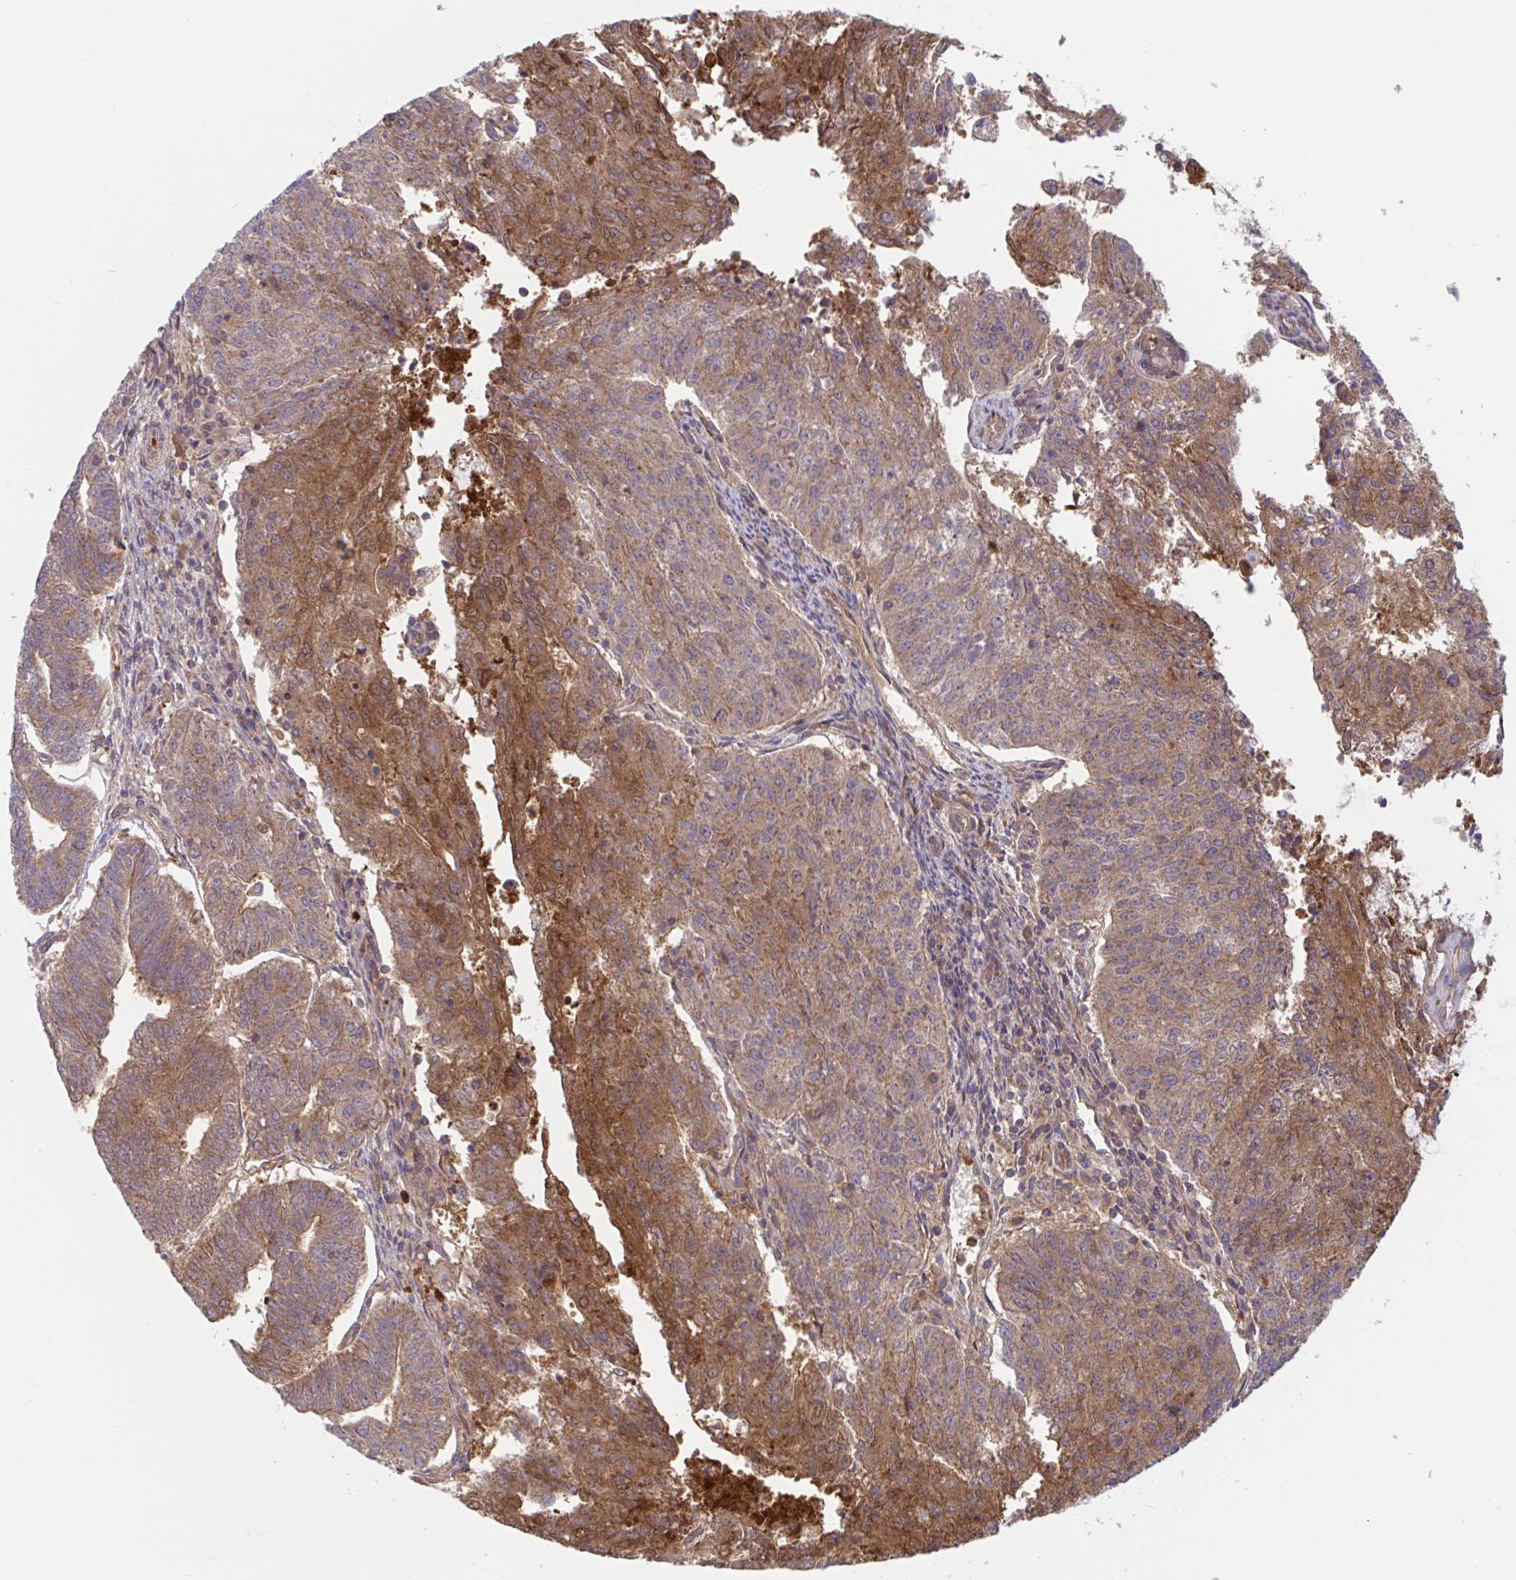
{"staining": {"intensity": "moderate", "quantity": ">75%", "location": "cytoplasmic/membranous"}, "tissue": "endometrial cancer", "cell_type": "Tumor cells", "image_type": "cancer", "snomed": [{"axis": "morphology", "description": "Adenocarcinoma, NOS"}, {"axis": "topography", "description": "Endometrium"}], "caption": "Immunohistochemical staining of human adenocarcinoma (endometrial) exhibits medium levels of moderate cytoplasmic/membranous protein positivity in approximately >75% of tumor cells.", "gene": "LMNTD2", "patient": {"sex": "female", "age": 82}}